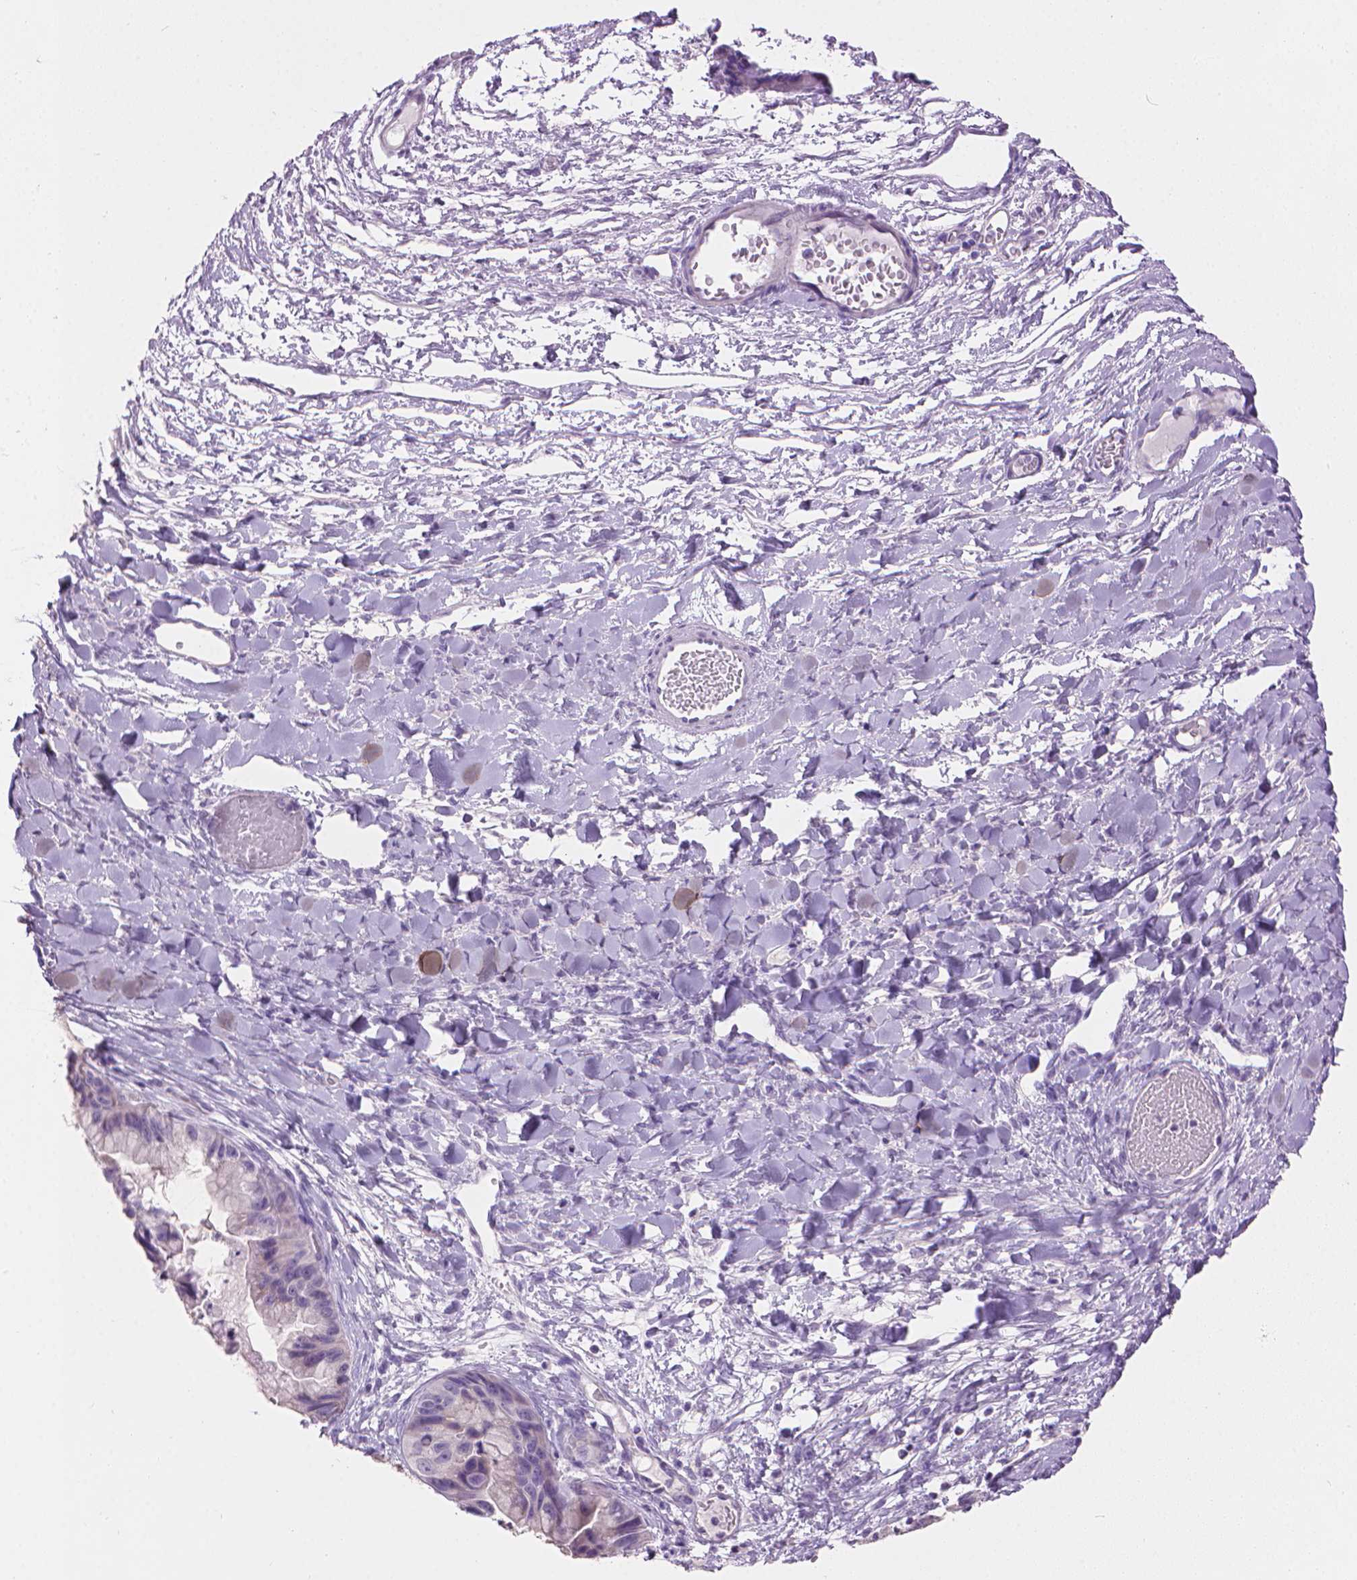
{"staining": {"intensity": "negative", "quantity": "none", "location": "none"}, "tissue": "ovarian cancer", "cell_type": "Tumor cells", "image_type": "cancer", "snomed": [{"axis": "morphology", "description": "Cystadenocarcinoma, mucinous, NOS"}, {"axis": "topography", "description": "Ovary"}], "caption": "Immunohistochemical staining of human ovarian cancer (mucinous cystadenocarcinoma) shows no significant positivity in tumor cells.", "gene": "MLANA", "patient": {"sex": "female", "age": 76}}